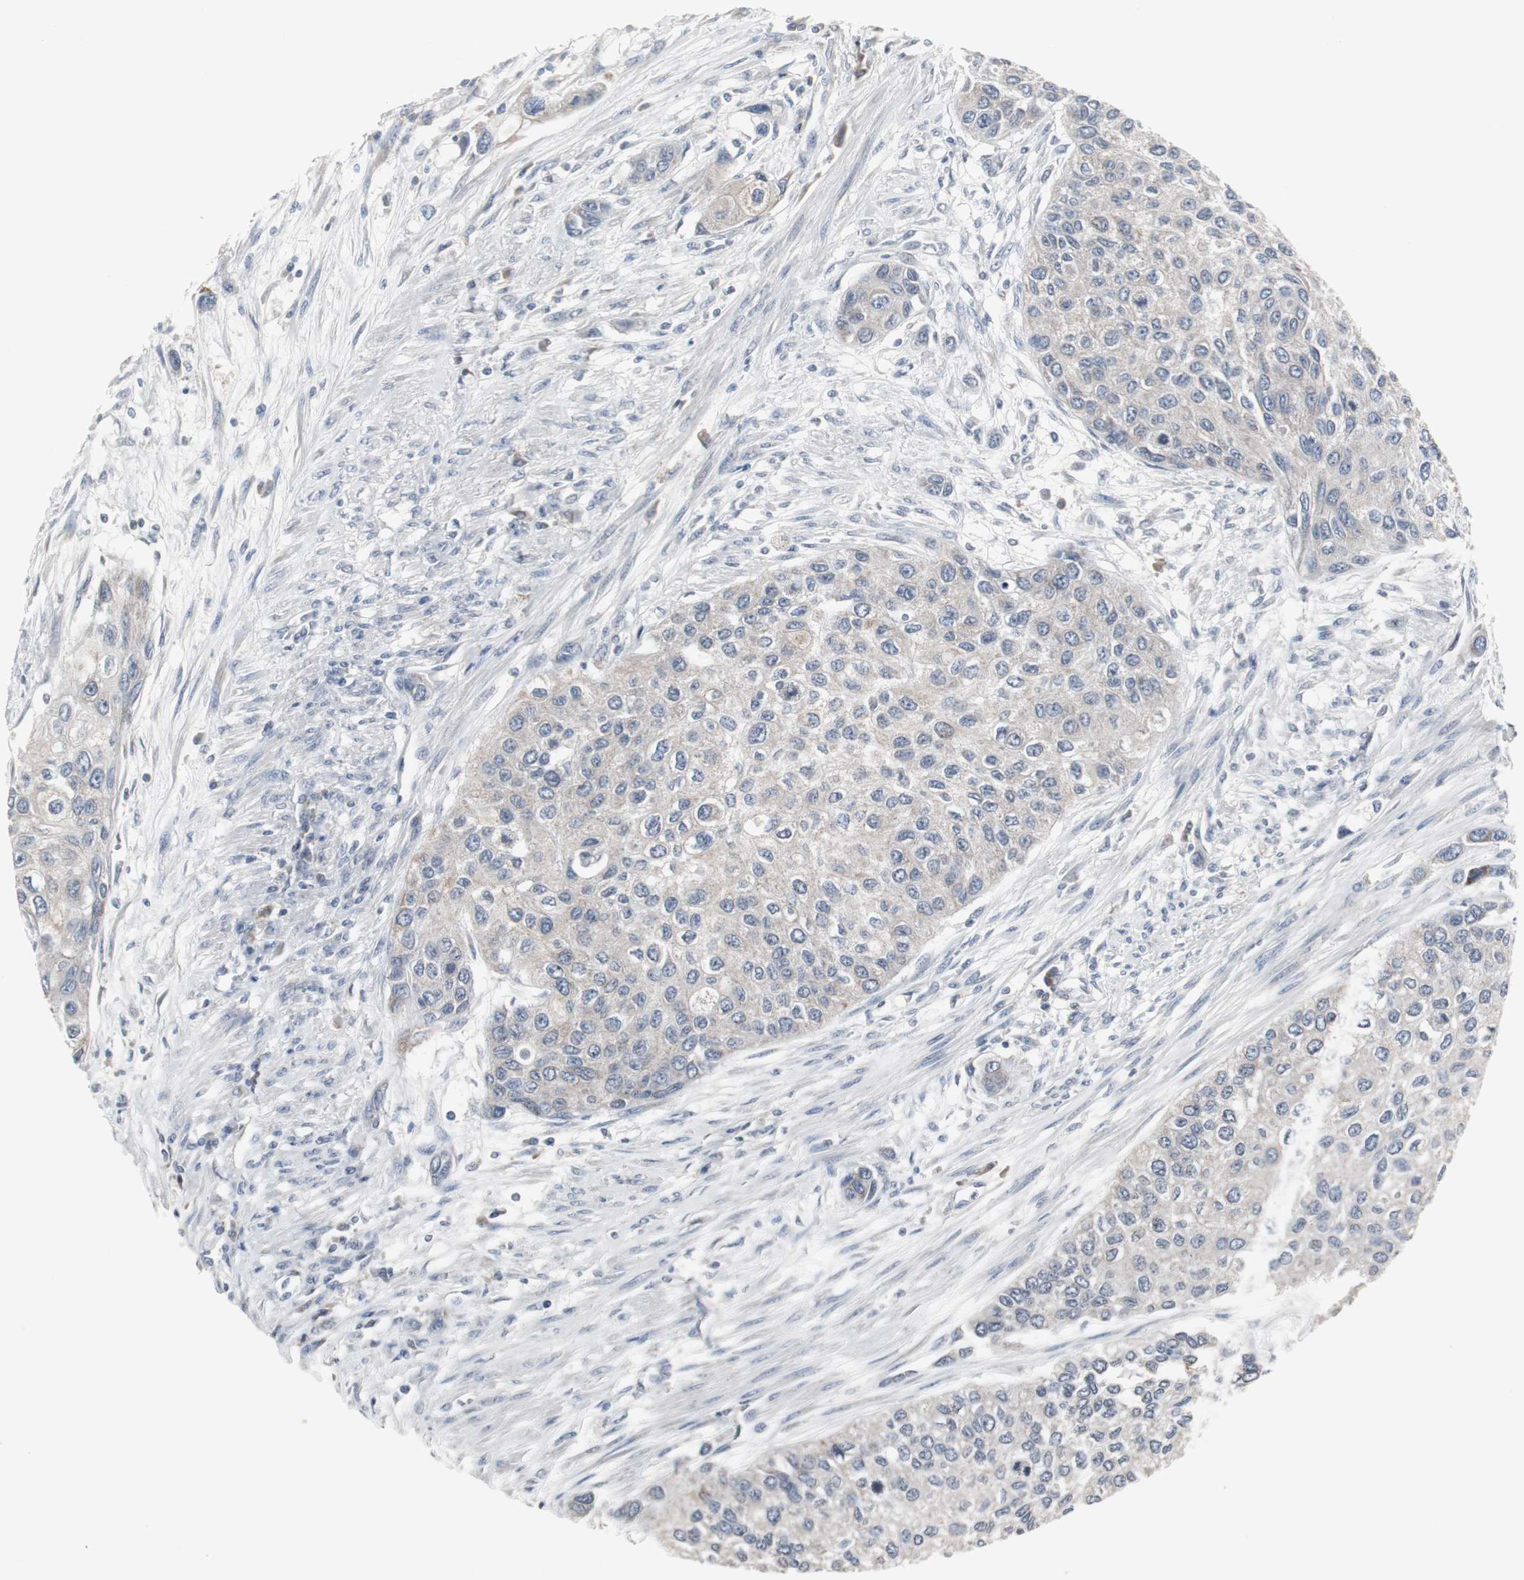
{"staining": {"intensity": "weak", "quantity": "25%-75%", "location": "cytoplasmic/membranous"}, "tissue": "urothelial cancer", "cell_type": "Tumor cells", "image_type": "cancer", "snomed": [{"axis": "morphology", "description": "Urothelial carcinoma, High grade"}, {"axis": "topography", "description": "Urinary bladder"}], "caption": "Approximately 25%-75% of tumor cells in human urothelial carcinoma (high-grade) display weak cytoplasmic/membranous protein expression as visualized by brown immunohistochemical staining.", "gene": "ACAA1", "patient": {"sex": "female", "age": 56}}